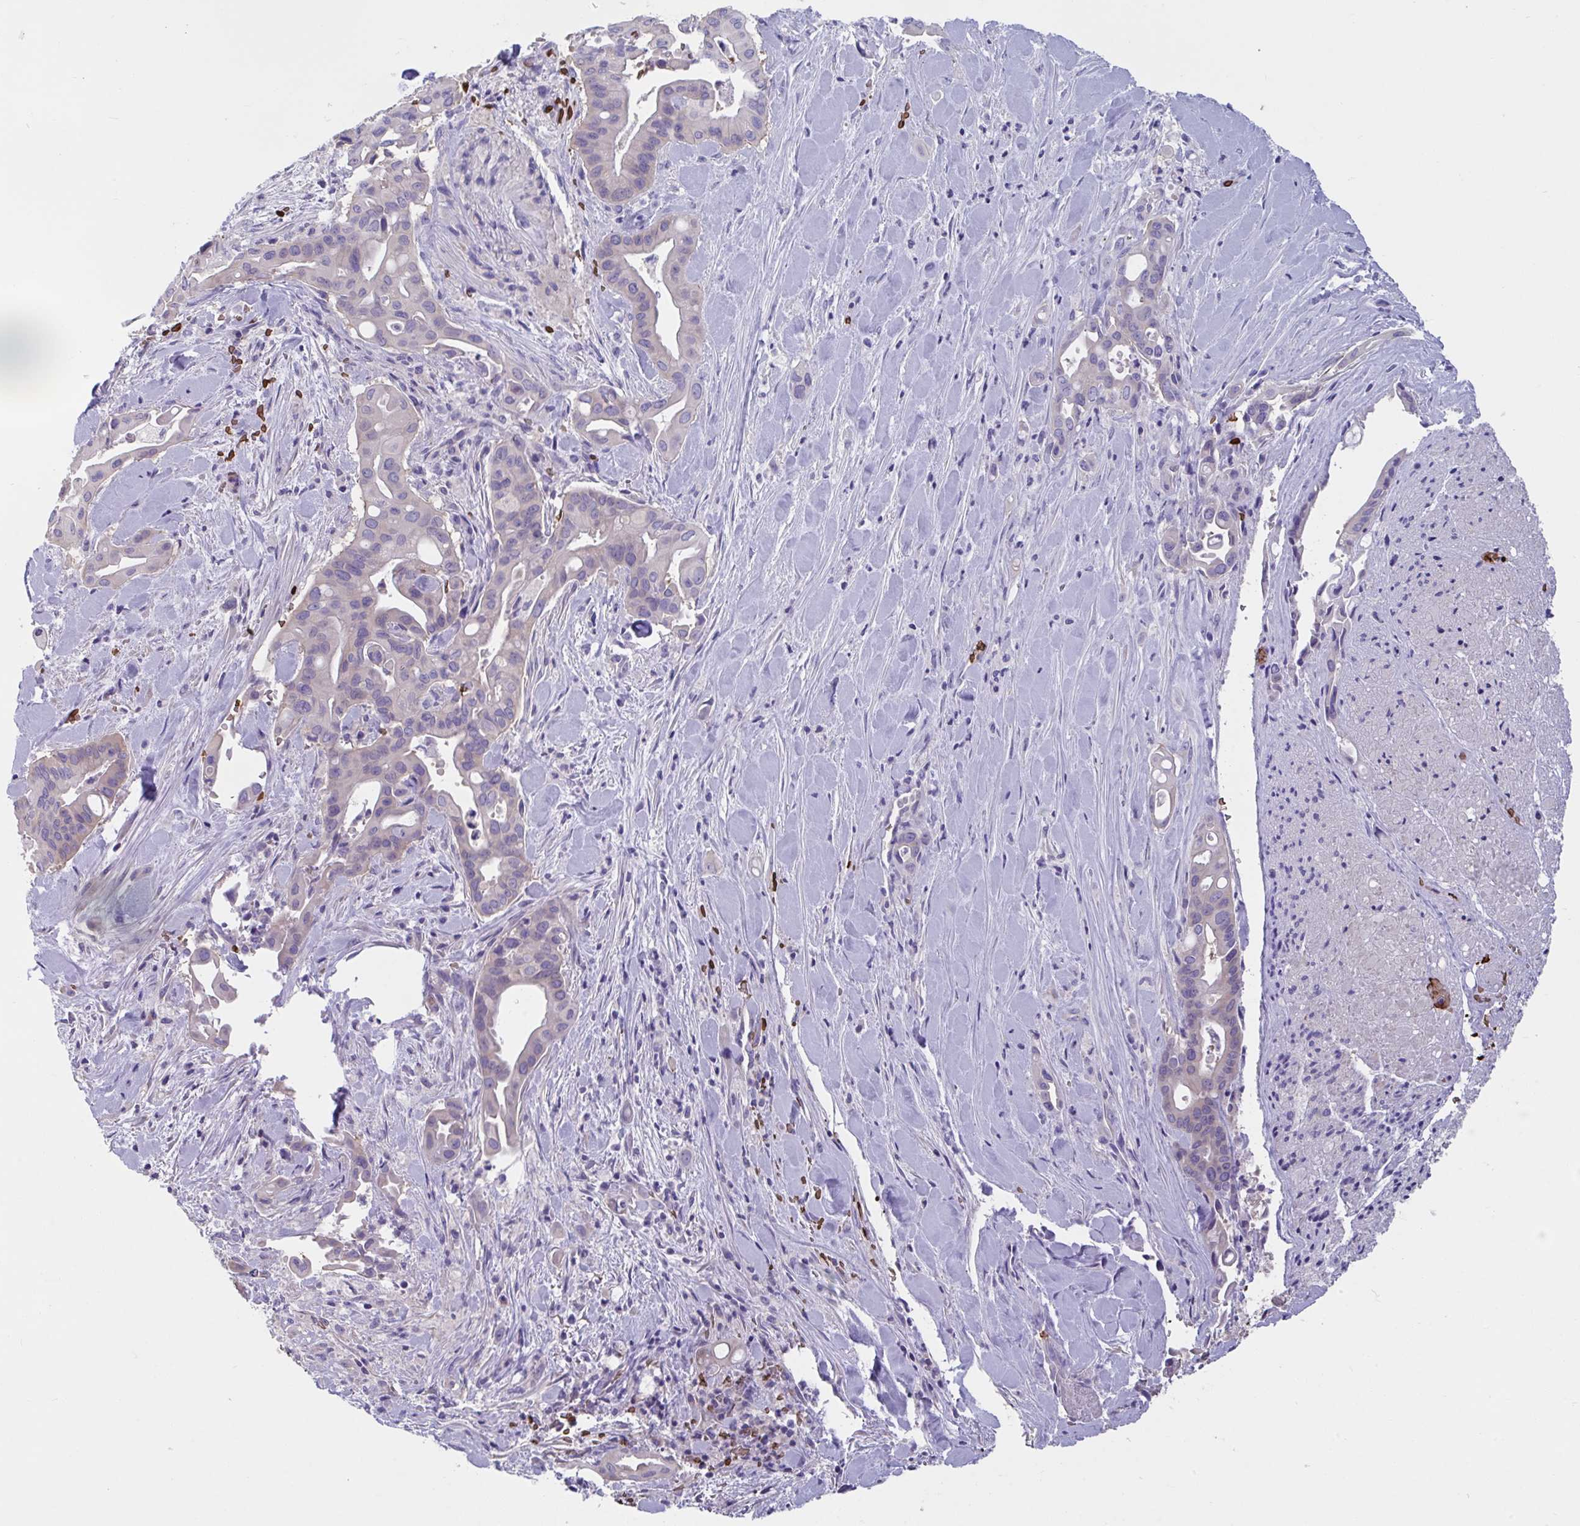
{"staining": {"intensity": "negative", "quantity": "none", "location": "none"}, "tissue": "liver cancer", "cell_type": "Tumor cells", "image_type": "cancer", "snomed": [{"axis": "morphology", "description": "Cholangiocarcinoma"}, {"axis": "topography", "description": "Liver"}], "caption": "This photomicrograph is of liver cancer stained with IHC to label a protein in brown with the nuclei are counter-stained blue. There is no expression in tumor cells. (DAB immunohistochemistry with hematoxylin counter stain).", "gene": "TTC30B", "patient": {"sex": "female", "age": 68}}